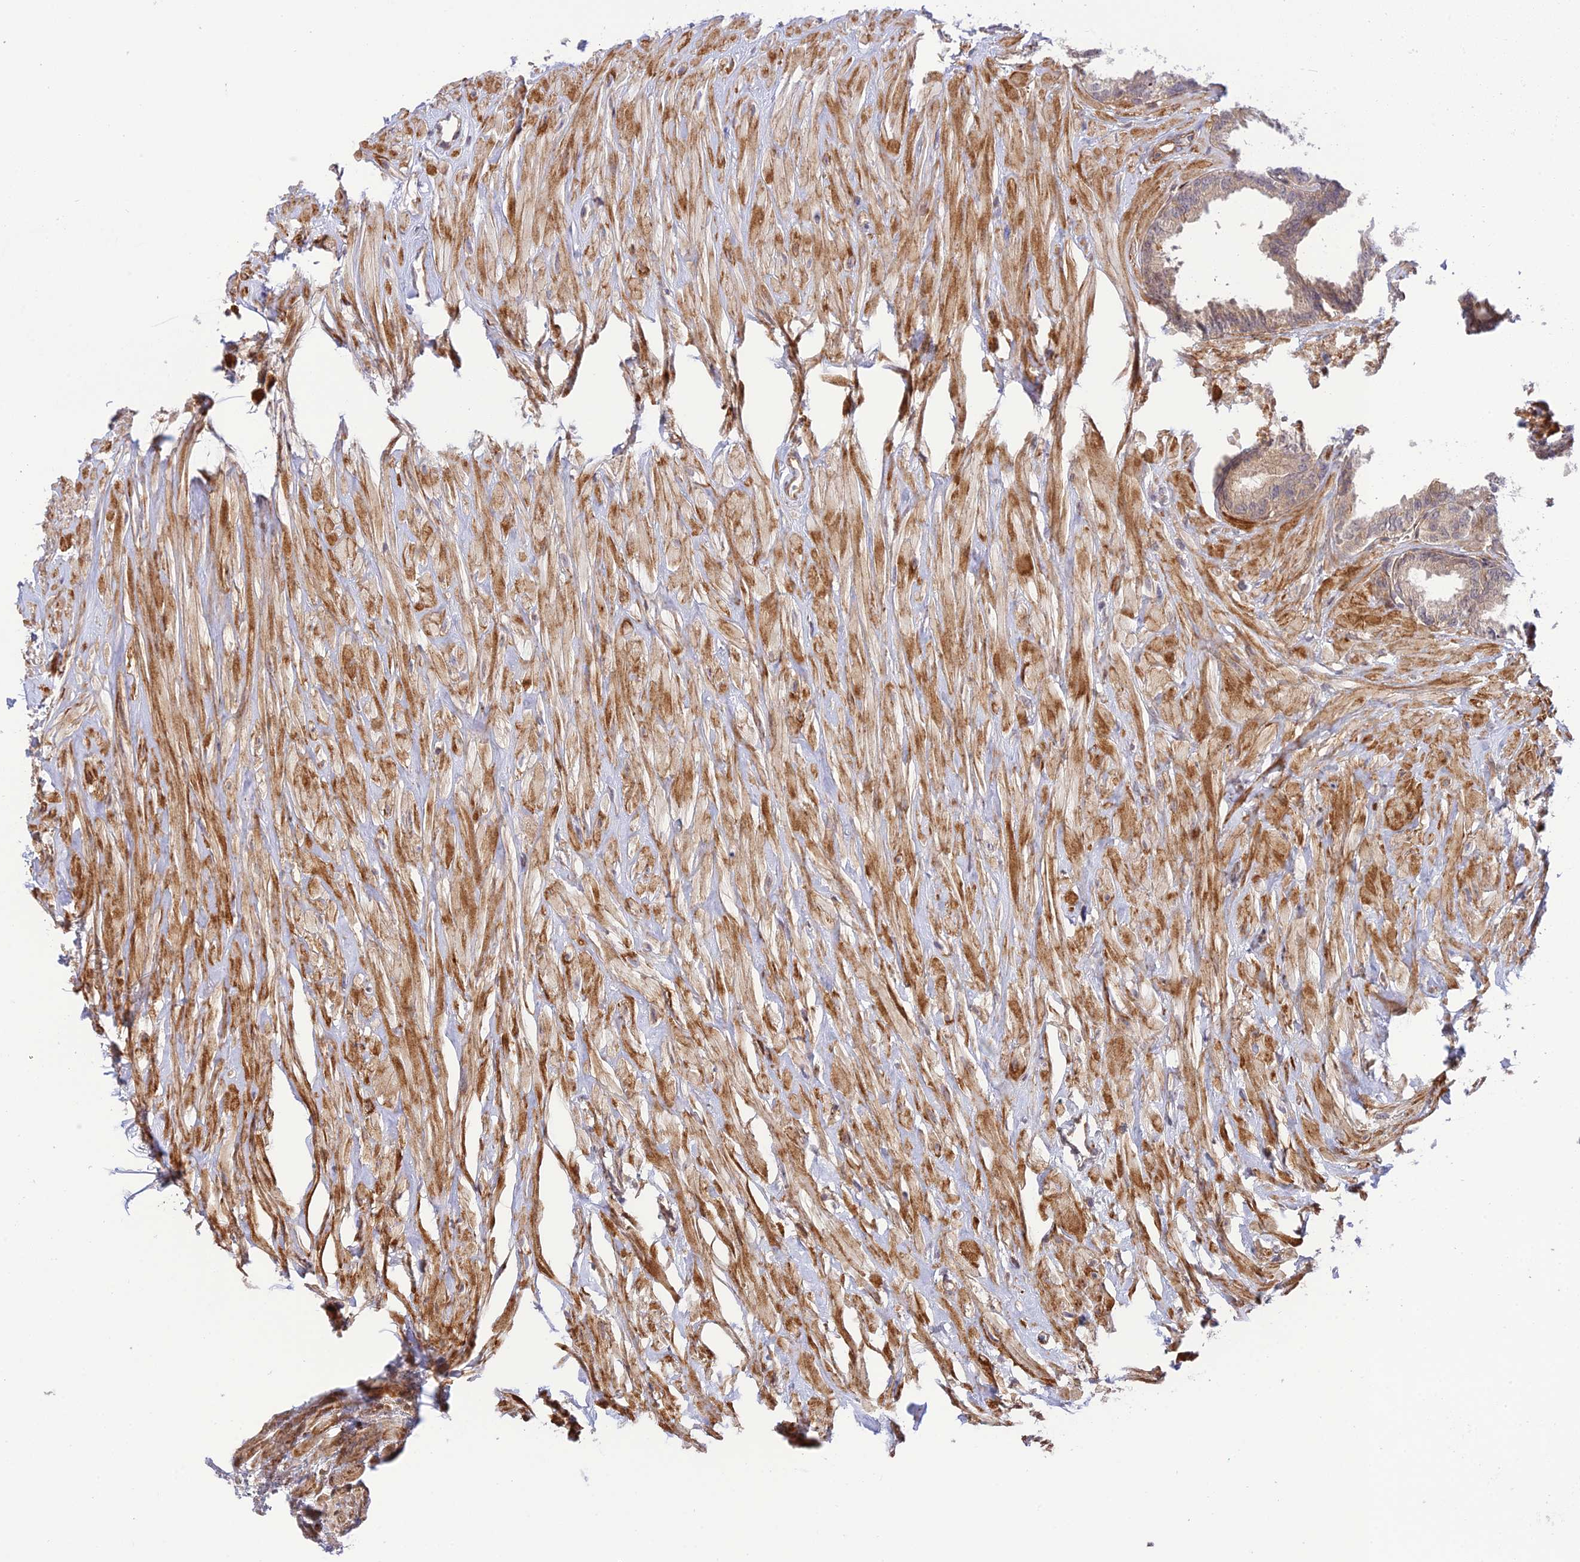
{"staining": {"intensity": "weak", "quantity": "25%-75%", "location": "cytoplasmic/membranous"}, "tissue": "seminal vesicle", "cell_type": "Glandular cells", "image_type": "normal", "snomed": [{"axis": "morphology", "description": "Normal tissue, NOS"}, {"axis": "topography", "description": "Seminal veicle"}], "caption": "This micrograph demonstrates unremarkable seminal vesicle stained with IHC to label a protein in brown. The cytoplasmic/membranous of glandular cells show weak positivity for the protein. Nuclei are counter-stained blue.", "gene": "ZNF584", "patient": {"sex": "male", "age": 64}}